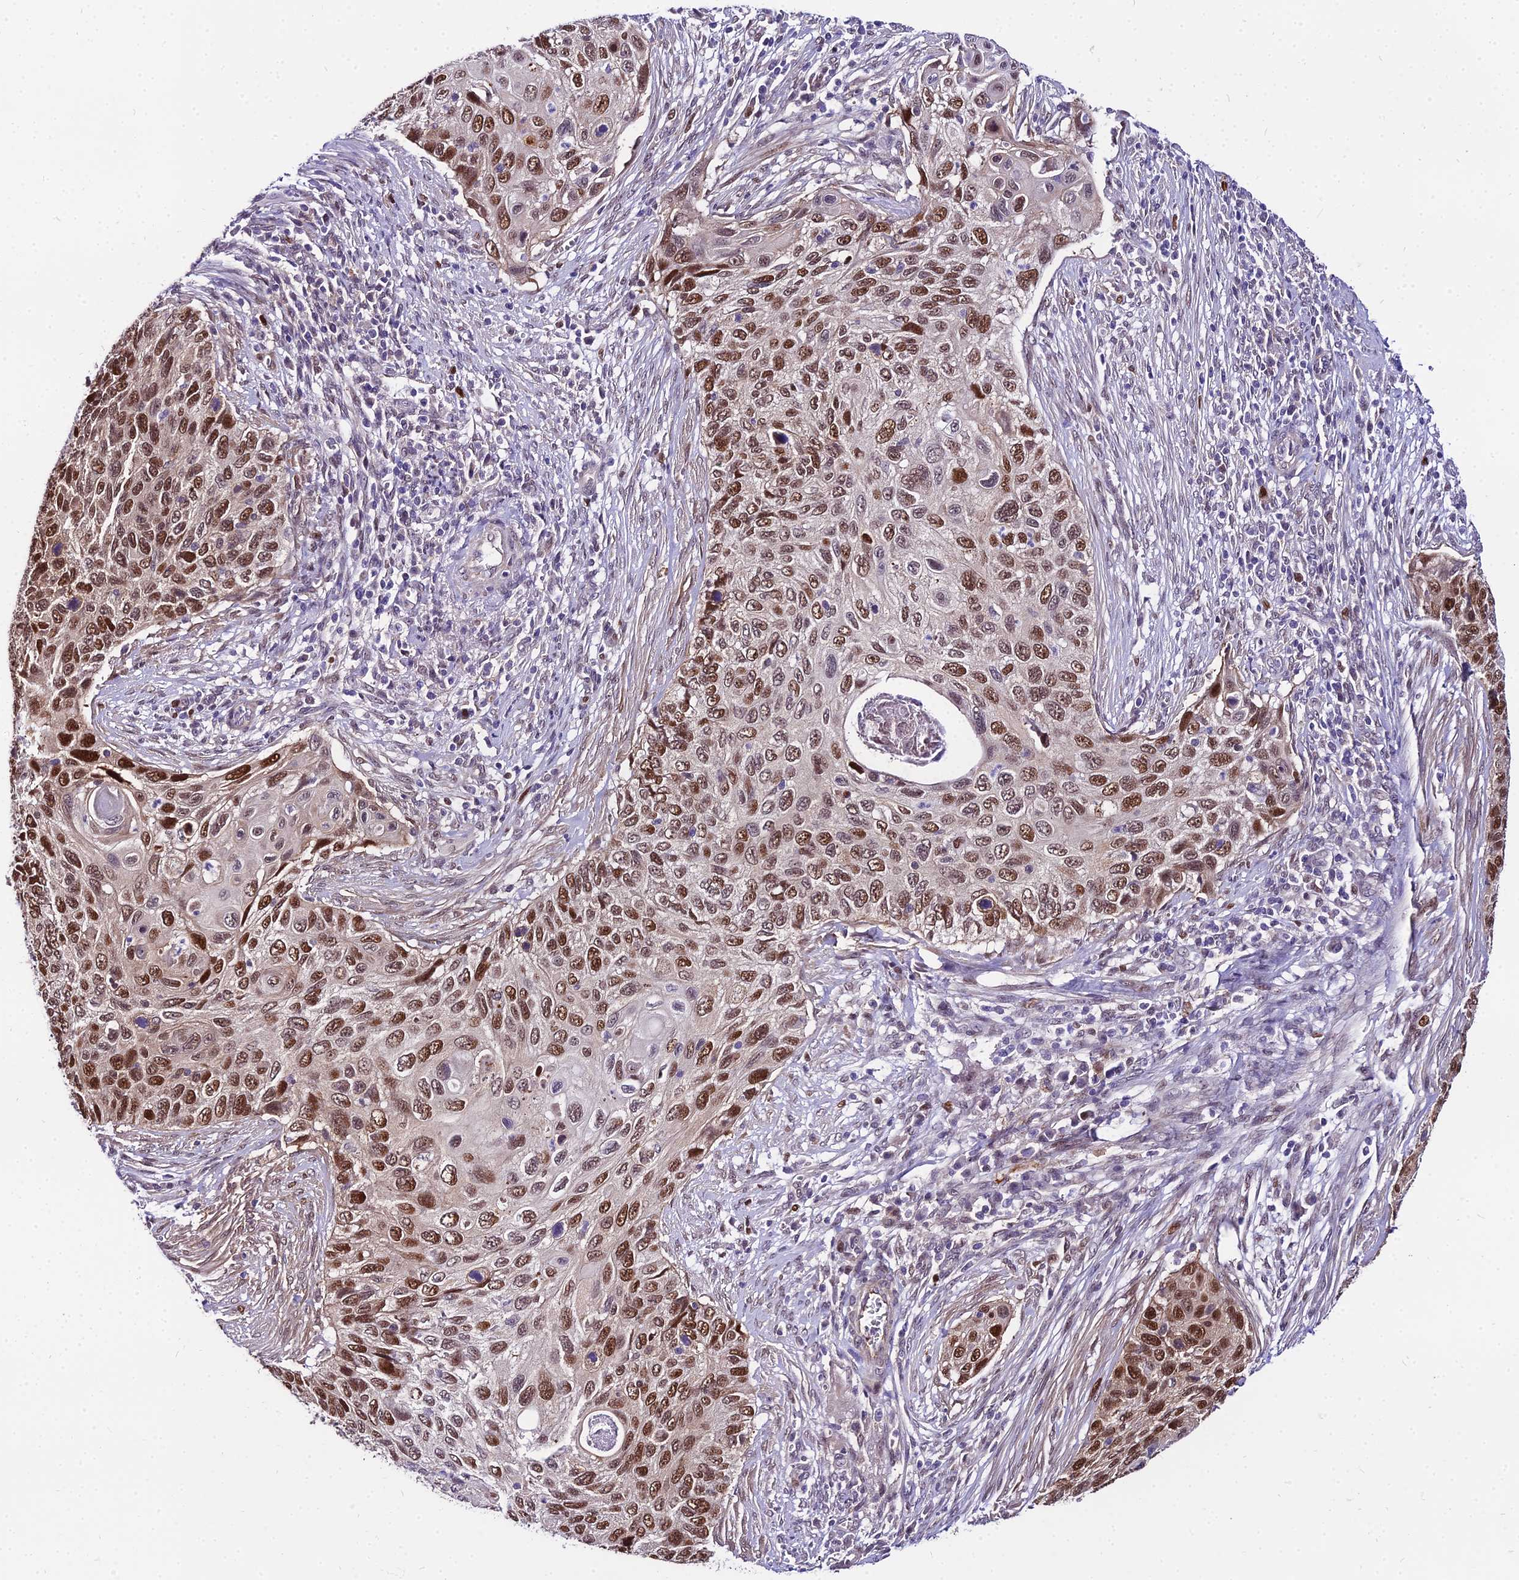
{"staining": {"intensity": "strong", "quantity": ">75%", "location": "nuclear"}, "tissue": "cervical cancer", "cell_type": "Tumor cells", "image_type": "cancer", "snomed": [{"axis": "morphology", "description": "Squamous cell carcinoma, NOS"}, {"axis": "topography", "description": "Cervix"}], "caption": "Cervical squamous cell carcinoma was stained to show a protein in brown. There is high levels of strong nuclear expression in about >75% of tumor cells.", "gene": "TRIML2", "patient": {"sex": "female", "age": 70}}